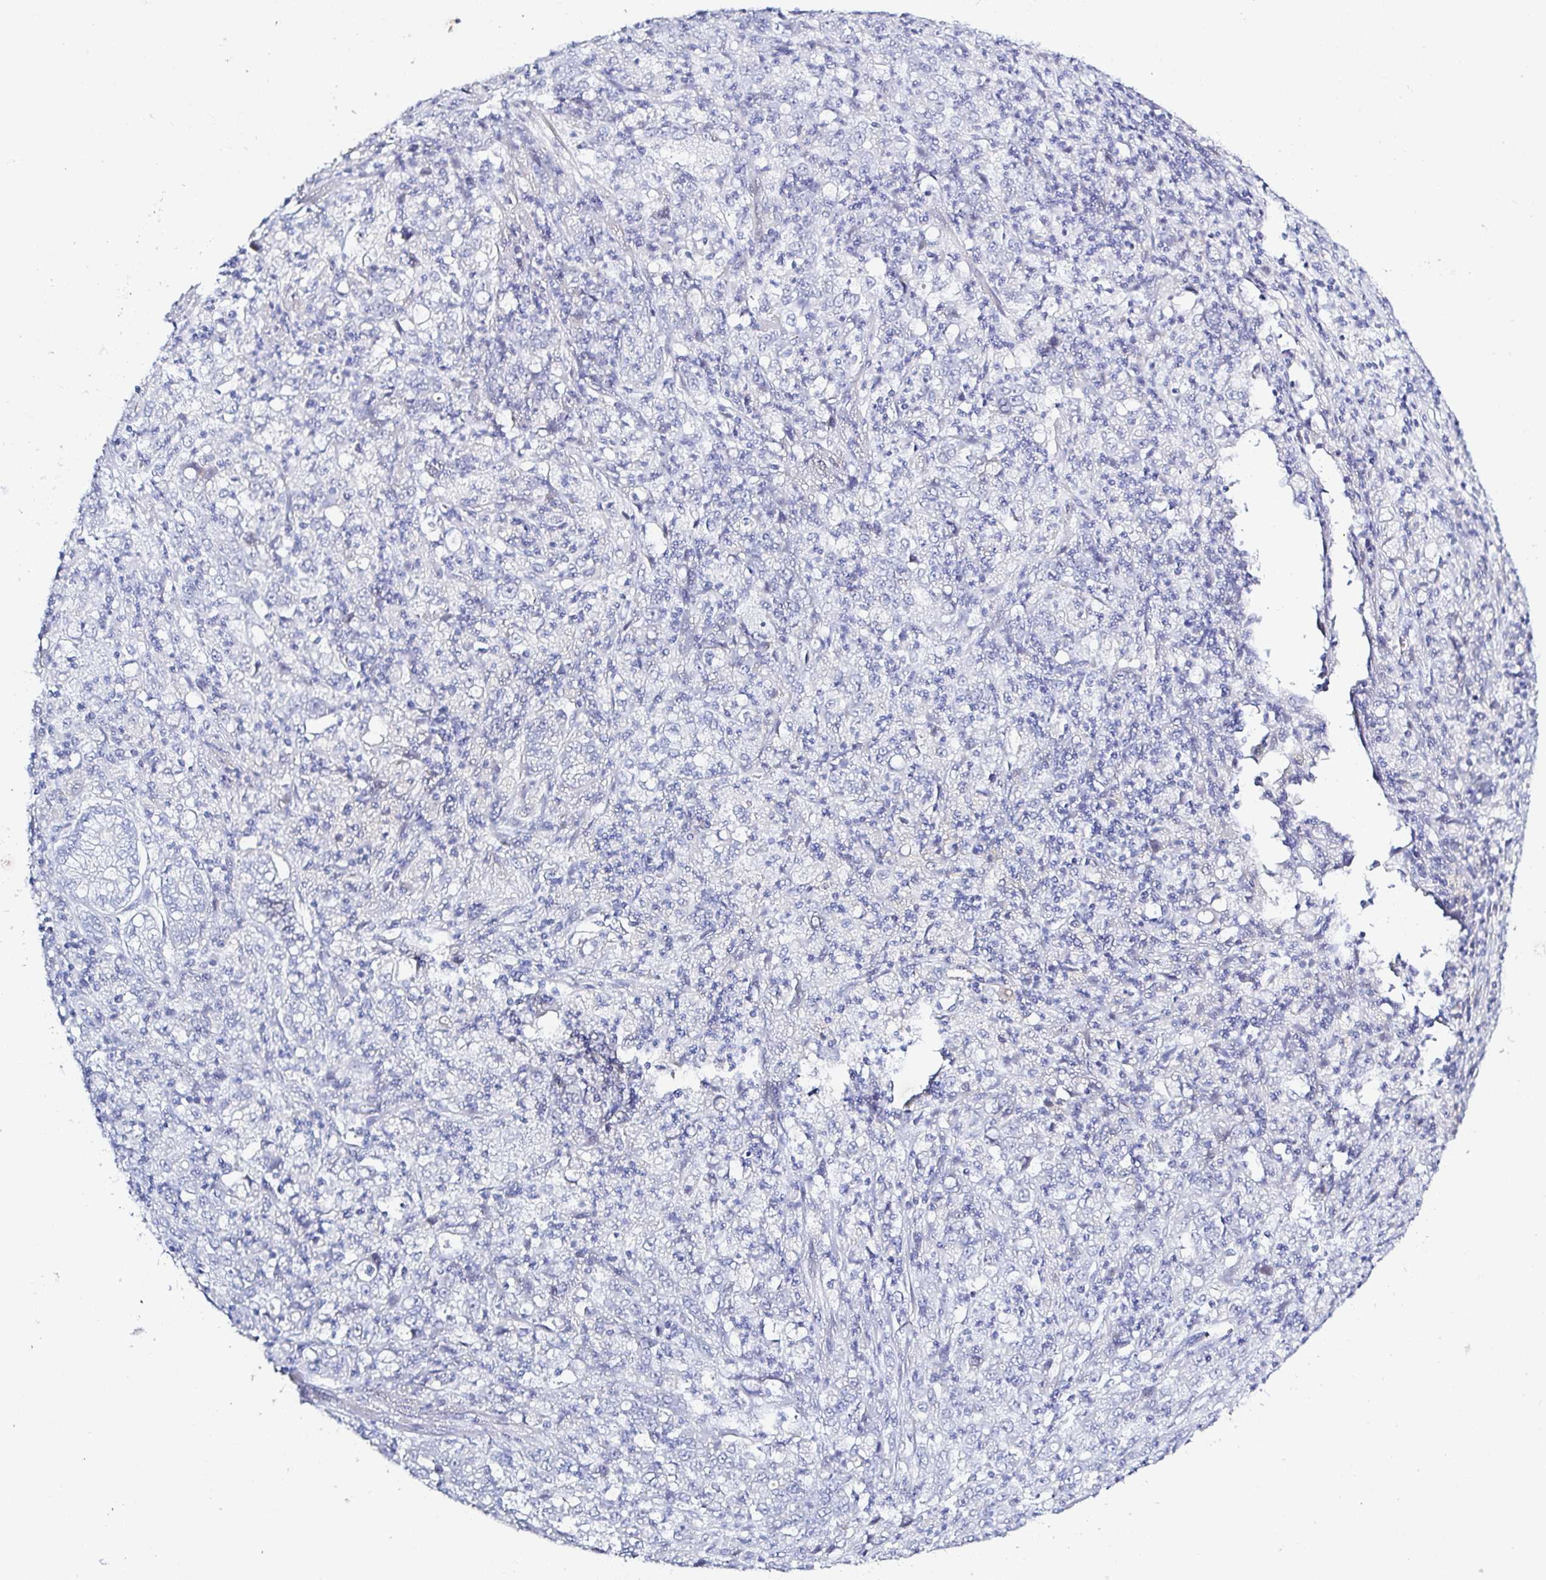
{"staining": {"intensity": "negative", "quantity": "none", "location": "none"}, "tissue": "stomach cancer", "cell_type": "Tumor cells", "image_type": "cancer", "snomed": [{"axis": "morphology", "description": "Adenocarcinoma, NOS"}, {"axis": "topography", "description": "Stomach, lower"}], "caption": "Human stomach cancer (adenocarcinoma) stained for a protein using IHC exhibits no staining in tumor cells.", "gene": "OR10K1", "patient": {"sex": "female", "age": 71}}